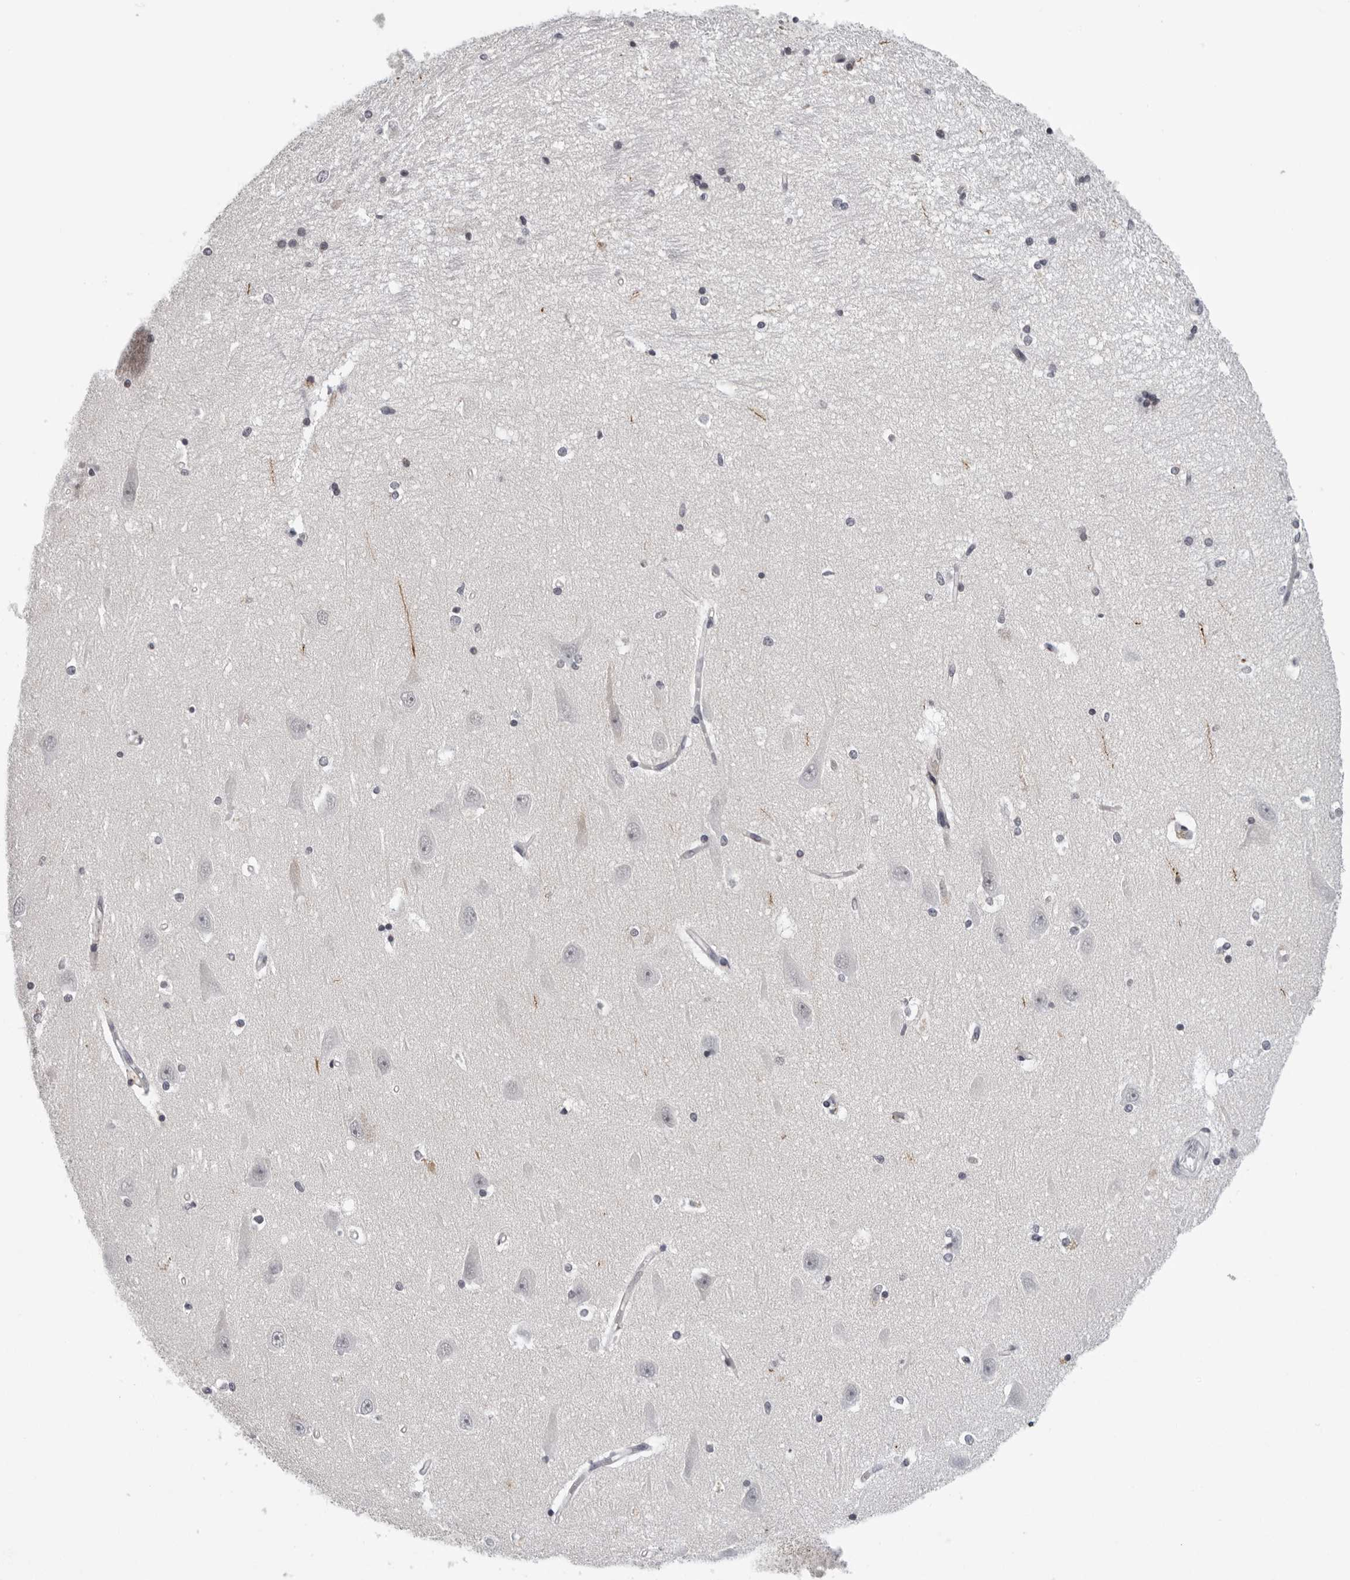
{"staining": {"intensity": "negative", "quantity": "none", "location": "none"}, "tissue": "hippocampus", "cell_type": "Glial cells", "image_type": "normal", "snomed": [{"axis": "morphology", "description": "Normal tissue, NOS"}, {"axis": "topography", "description": "Hippocampus"}], "caption": "Micrograph shows no protein staining in glial cells of unremarkable hippocampus.", "gene": "CPT2", "patient": {"sex": "male", "age": 45}}